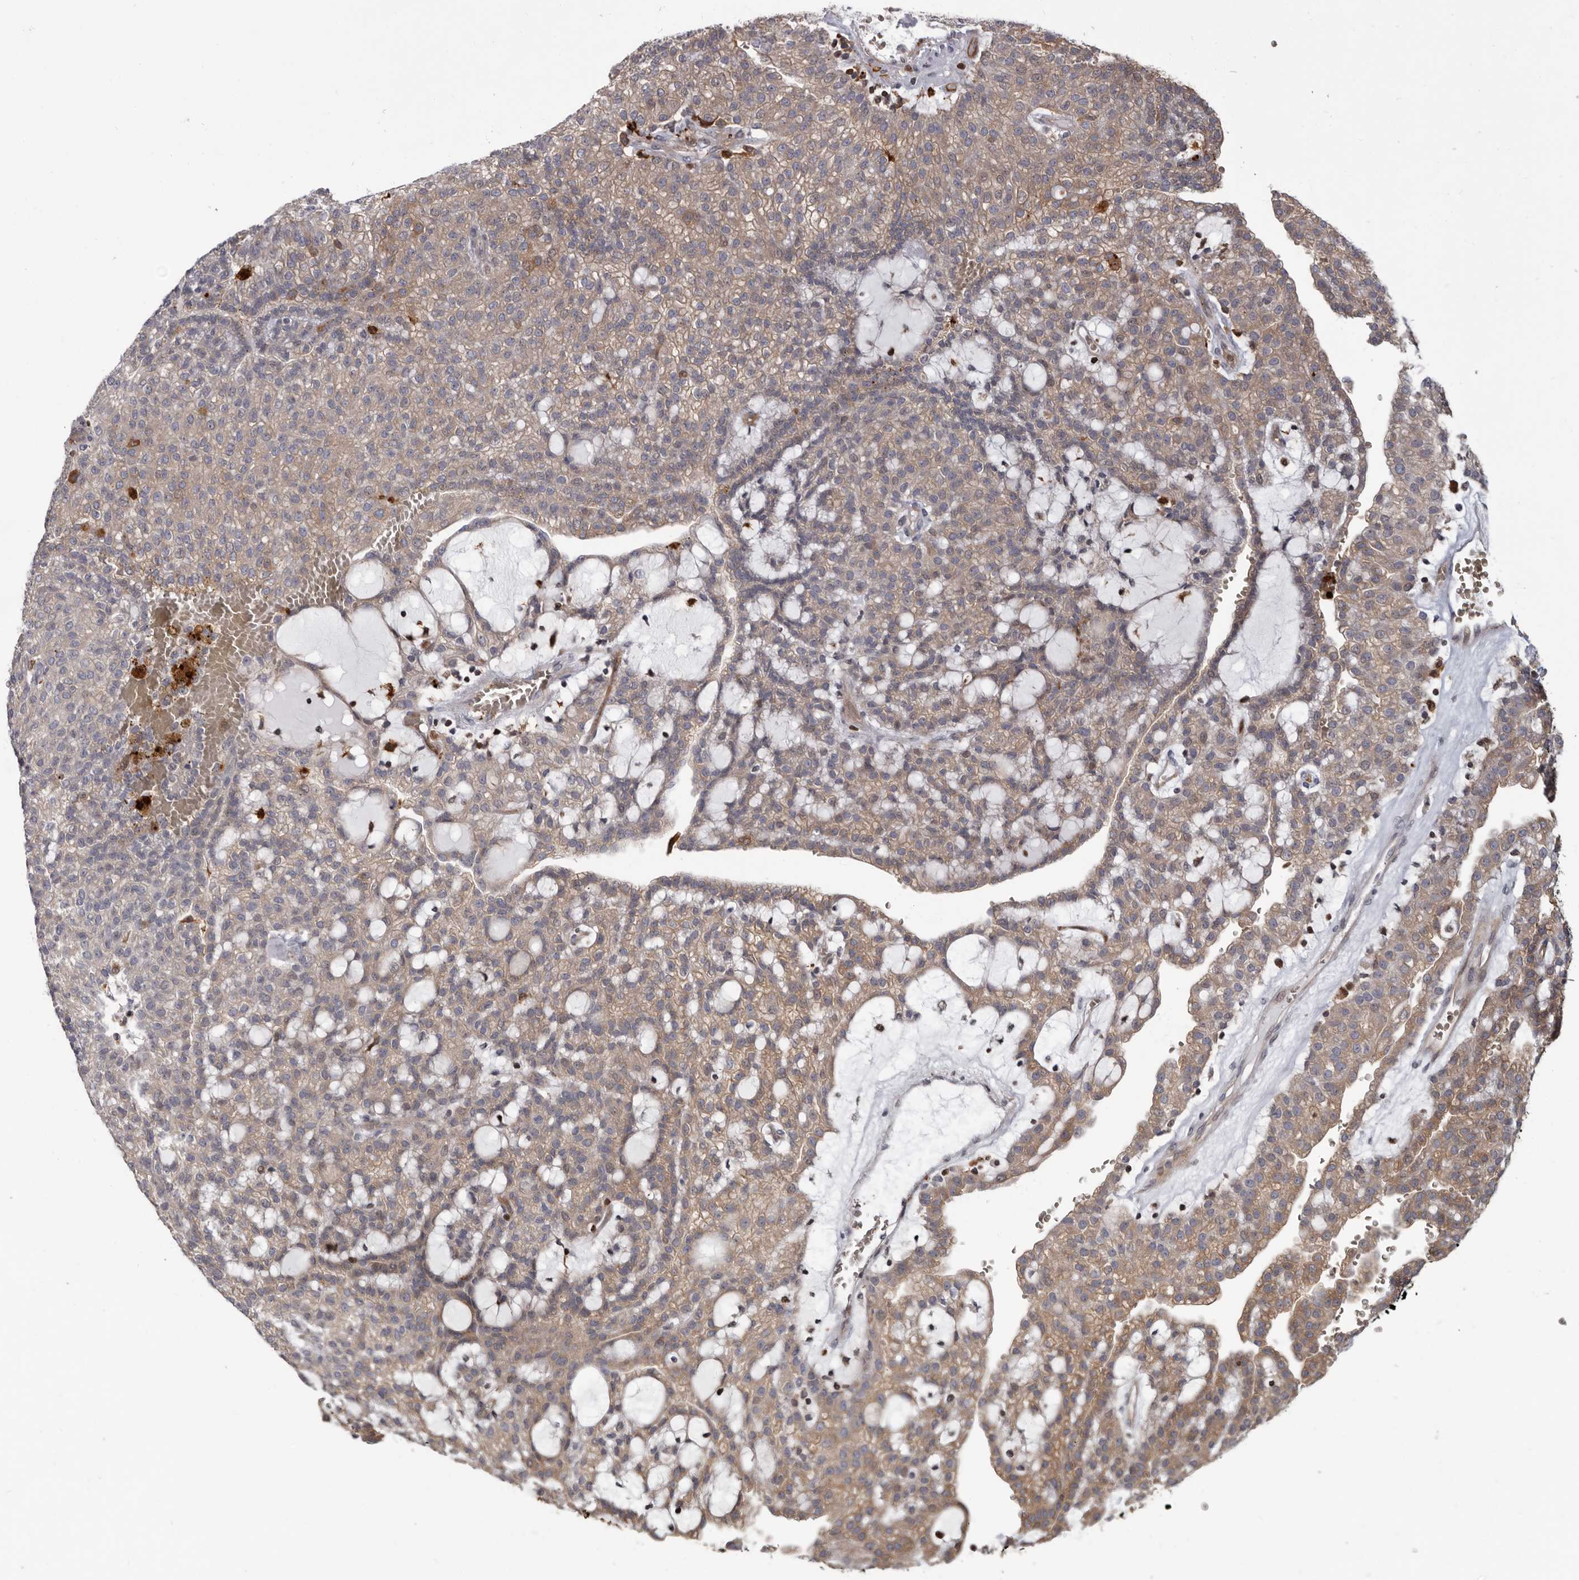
{"staining": {"intensity": "weak", "quantity": "25%-75%", "location": "cytoplasmic/membranous"}, "tissue": "renal cancer", "cell_type": "Tumor cells", "image_type": "cancer", "snomed": [{"axis": "morphology", "description": "Adenocarcinoma, NOS"}, {"axis": "topography", "description": "Kidney"}], "caption": "Immunohistochemical staining of human adenocarcinoma (renal) exhibits low levels of weak cytoplasmic/membranous positivity in approximately 25%-75% of tumor cells.", "gene": "FGFR4", "patient": {"sex": "male", "age": 63}}